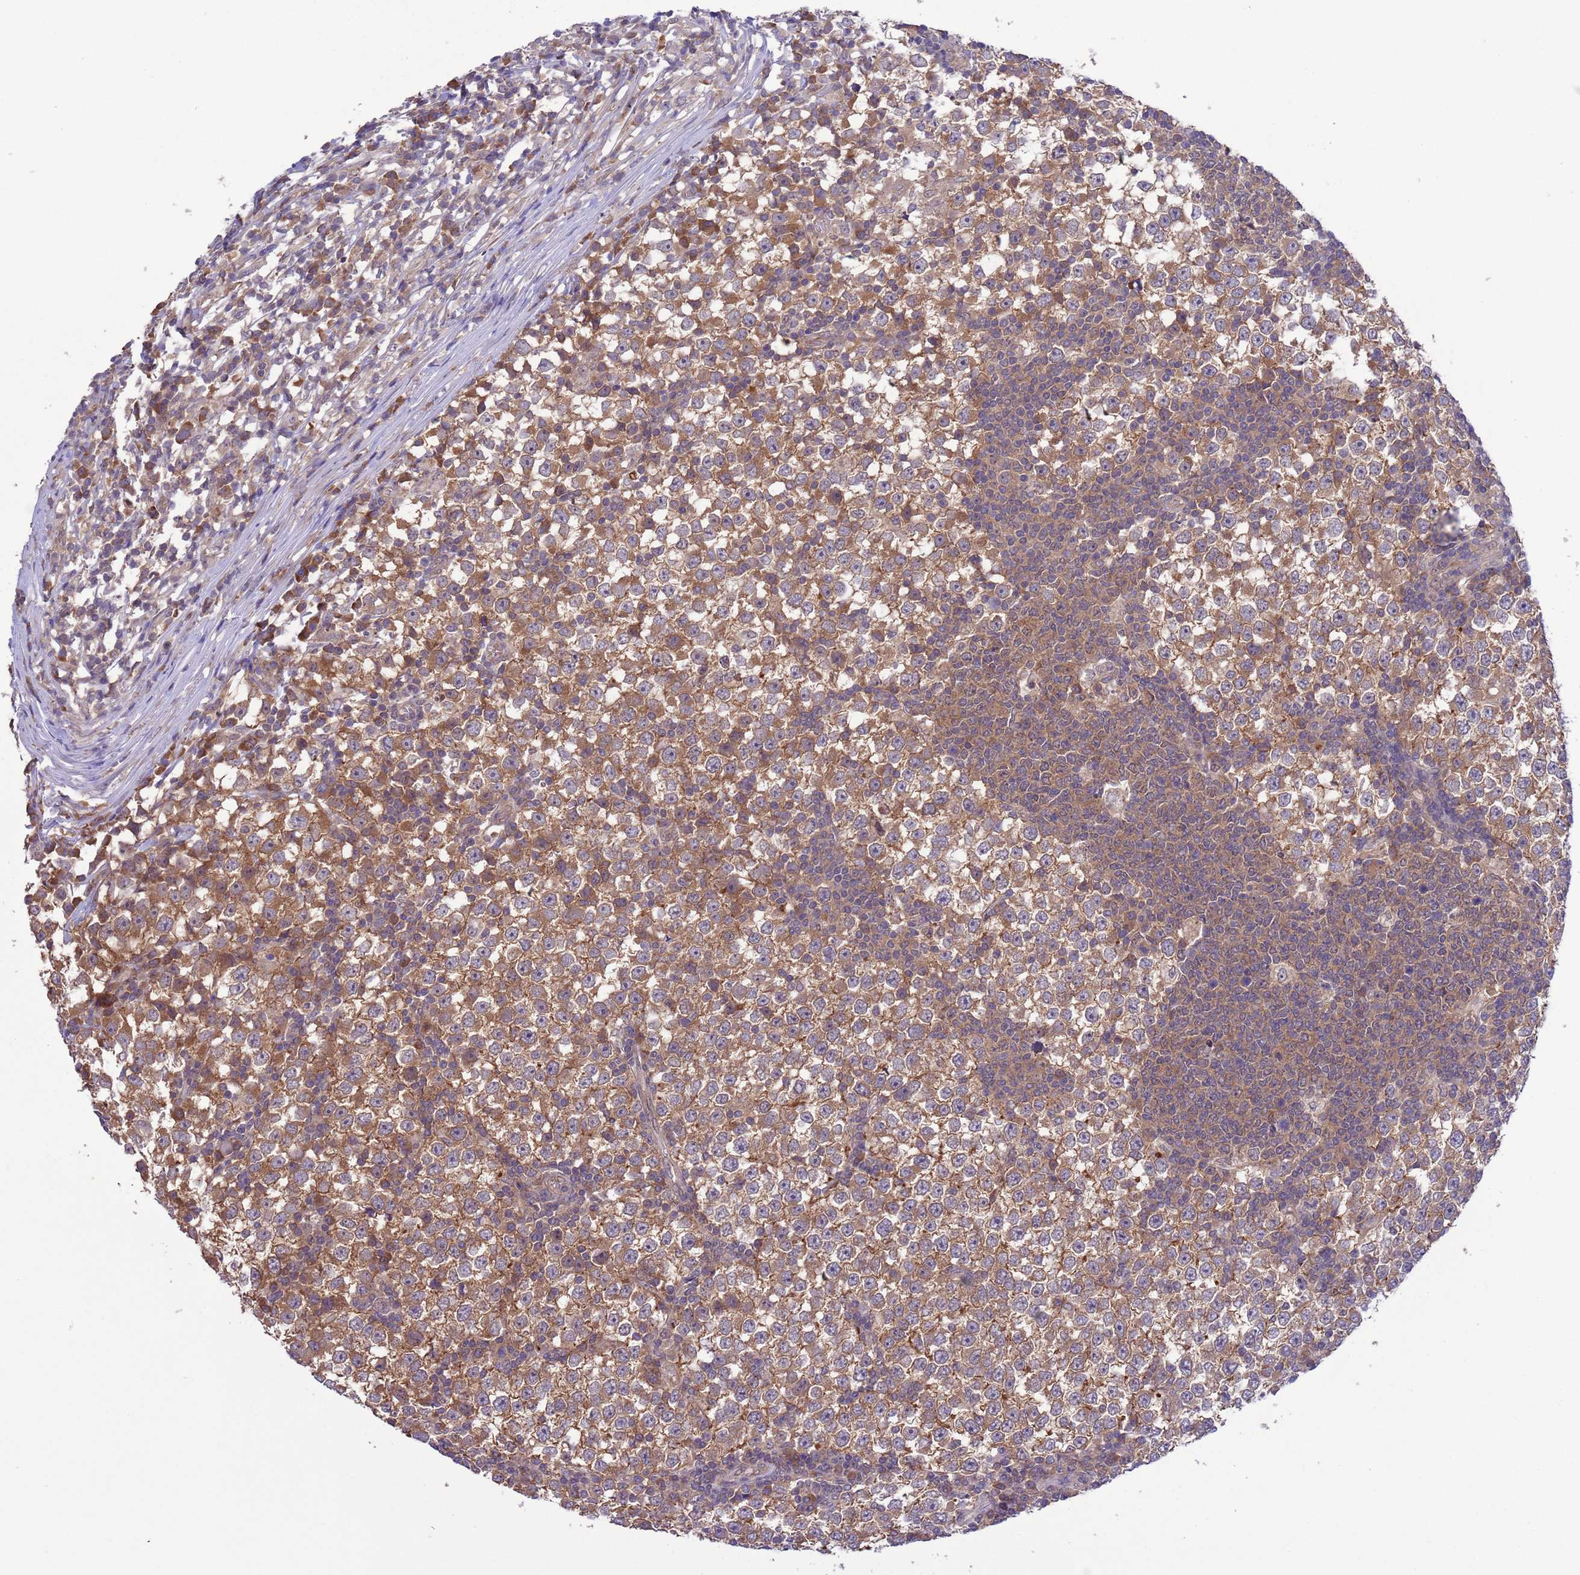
{"staining": {"intensity": "moderate", "quantity": ">75%", "location": "cytoplasmic/membranous"}, "tissue": "testis cancer", "cell_type": "Tumor cells", "image_type": "cancer", "snomed": [{"axis": "morphology", "description": "Seminoma, NOS"}, {"axis": "topography", "description": "Testis"}], "caption": "Testis cancer (seminoma) stained for a protein (brown) demonstrates moderate cytoplasmic/membranous positive staining in approximately >75% of tumor cells.", "gene": "ZNF461", "patient": {"sex": "male", "age": 65}}